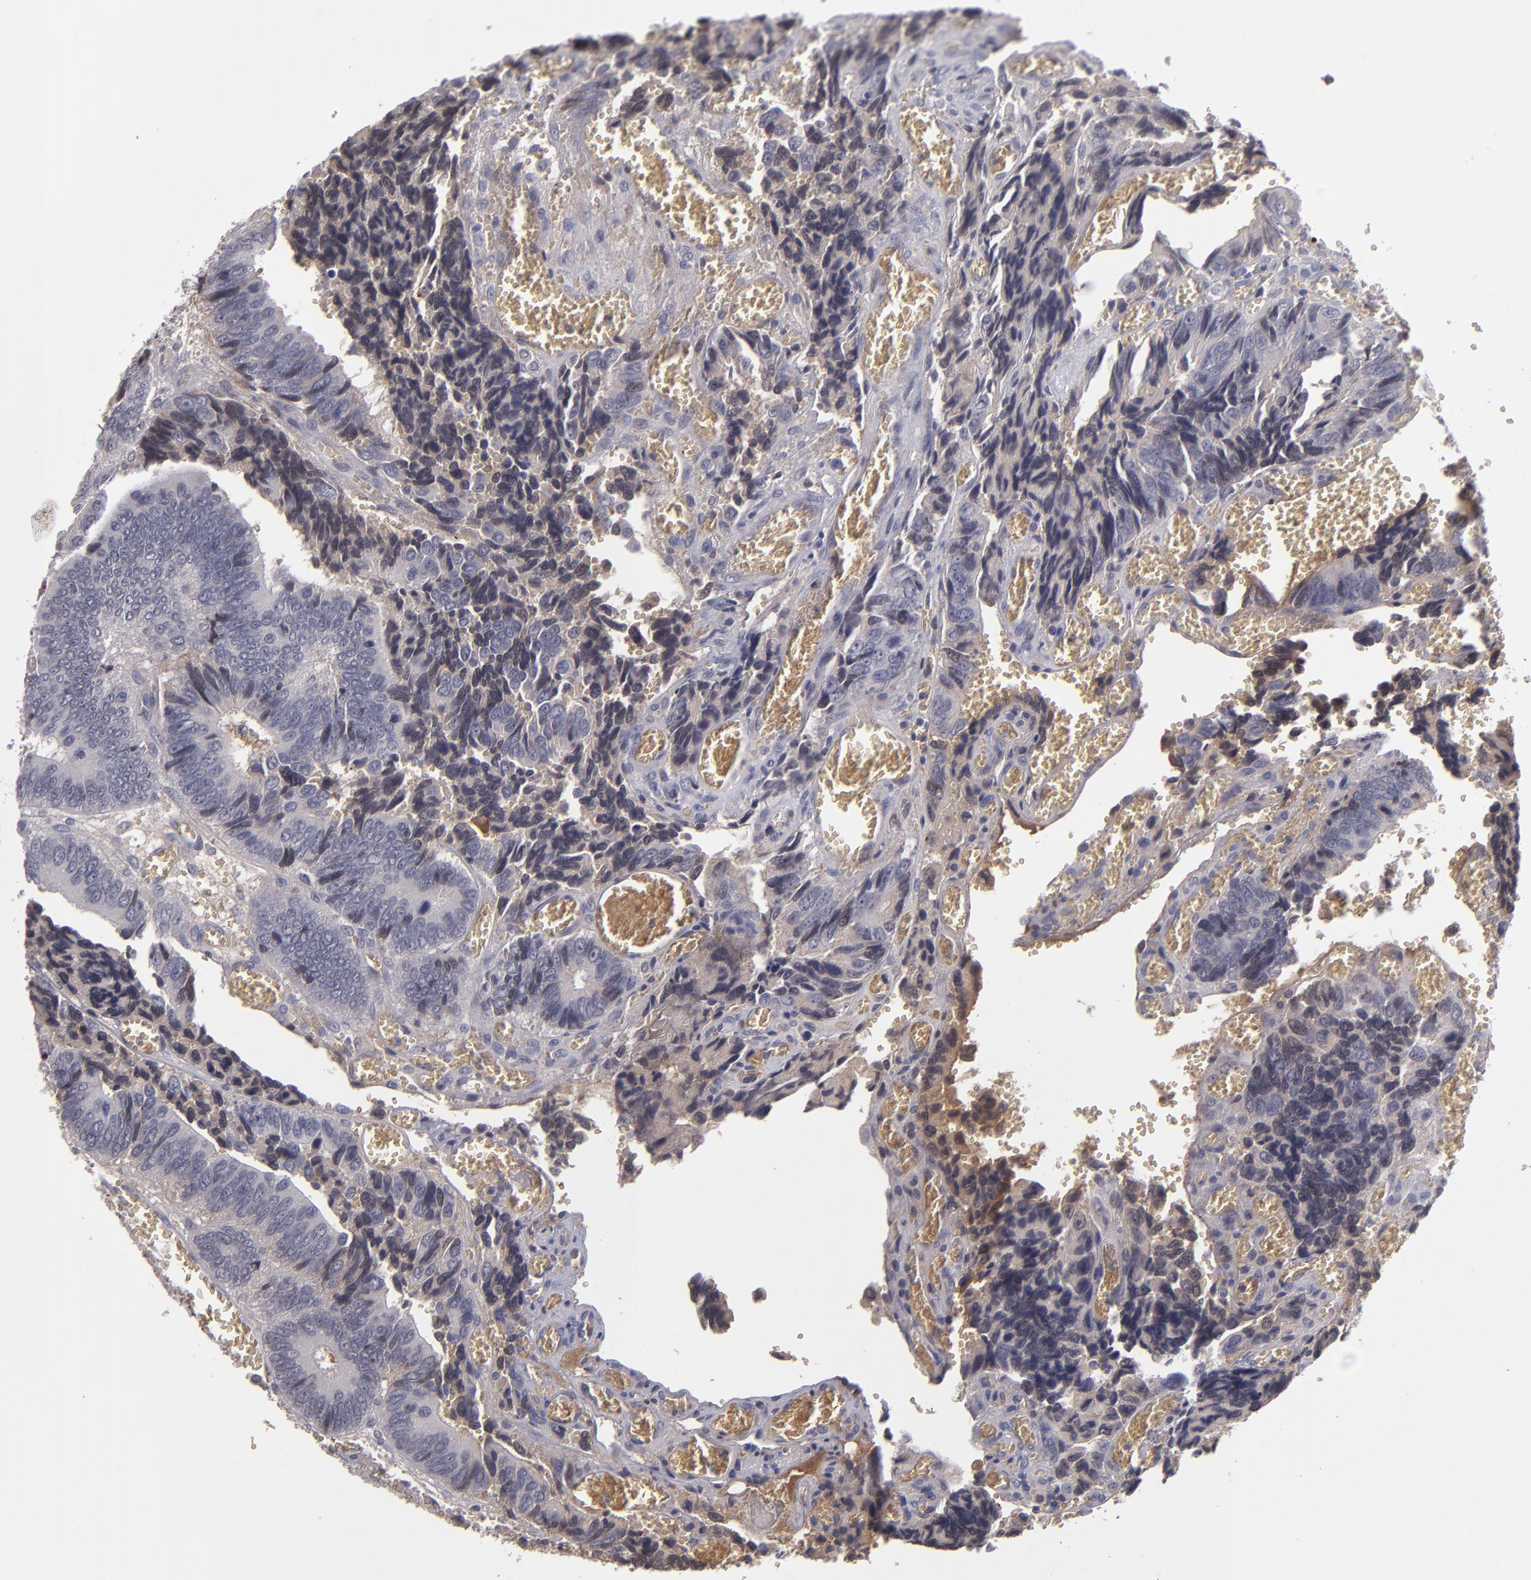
{"staining": {"intensity": "negative", "quantity": "none", "location": "none"}, "tissue": "colorectal cancer", "cell_type": "Tumor cells", "image_type": "cancer", "snomed": [{"axis": "morphology", "description": "Adenocarcinoma, NOS"}, {"axis": "topography", "description": "Colon"}], "caption": "High power microscopy histopathology image of an IHC histopathology image of adenocarcinoma (colorectal), revealing no significant staining in tumor cells.", "gene": "ITIH4", "patient": {"sex": "male", "age": 72}}